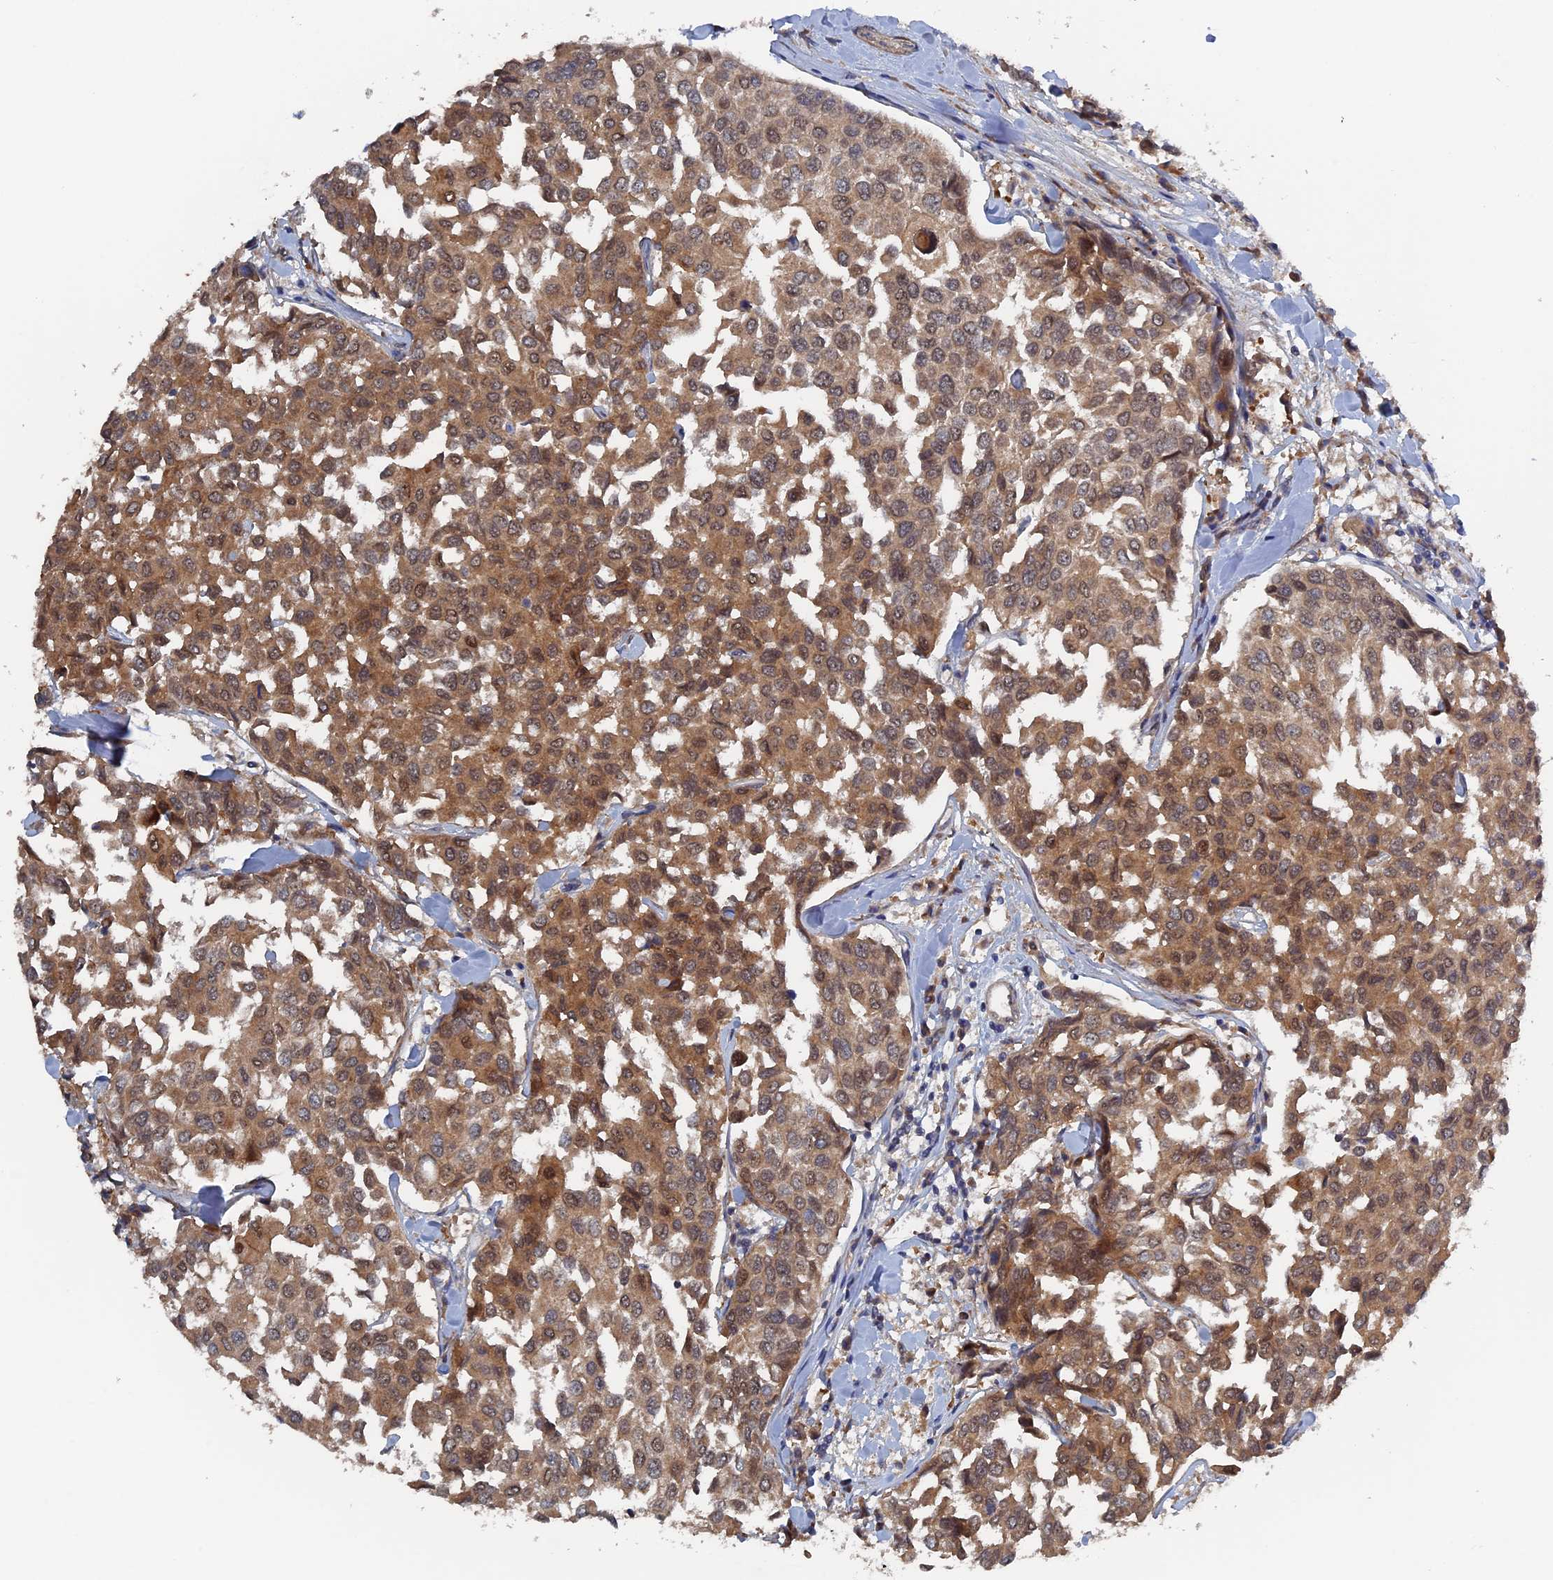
{"staining": {"intensity": "moderate", "quantity": ">75%", "location": "cytoplasmic/membranous,nuclear"}, "tissue": "breast cancer", "cell_type": "Tumor cells", "image_type": "cancer", "snomed": [{"axis": "morphology", "description": "Duct carcinoma"}, {"axis": "topography", "description": "Breast"}], "caption": "Immunohistochemical staining of infiltrating ductal carcinoma (breast) exhibits medium levels of moderate cytoplasmic/membranous and nuclear protein staining in approximately >75% of tumor cells. (Stains: DAB (3,3'-diaminobenzidine) in brown, nuclei in blue, Microscopy: brightfield microscopy at high magnification).", "gene": "ELOVL6", "patient": {"sex": "female", "age": 55}}